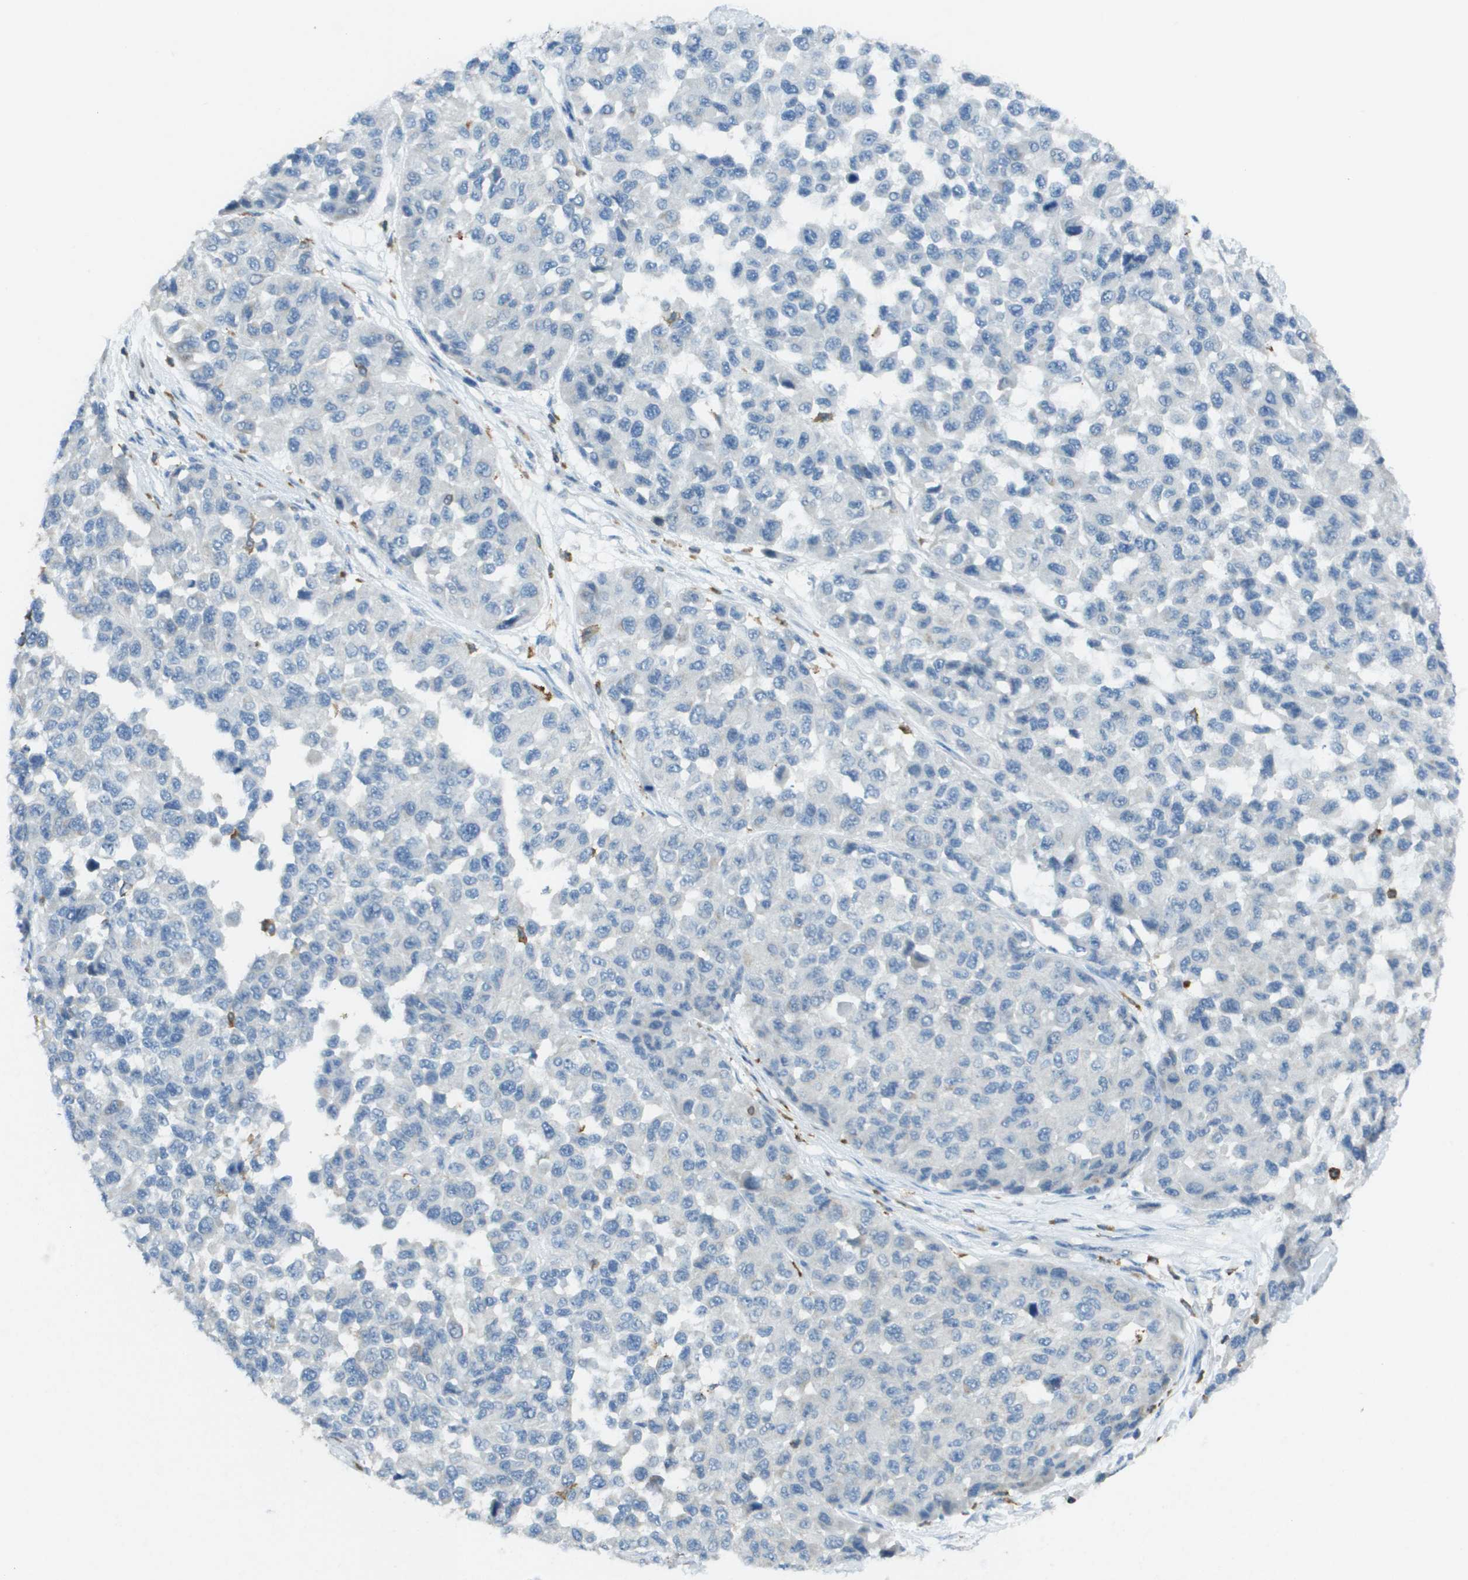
{"staining": {"intensity": "negative", "quantity": "none", "location": "none"}, "tissue": "melanoma", "cell_type": "Tumor cells", "image_type": "cancer", "snomed": [{"axis": "morphology", "description": "Normal tissue, NOS"}, {"axis": "morphology", "description": "Malignant melanoma, NOS"}, {"axis": "topography", "description": "Skin"}], "caption": "Photomicrograph shows no significant protein staining in tumor cells of malignant melanoma. The staining is performed using DAB (3,3'-diaminobenzidine) brown chromogen with nuclei counter-stained in using hematoxylin.", "gene": "APBB1IP", "patient": {"sex": "male", "age": 62}}